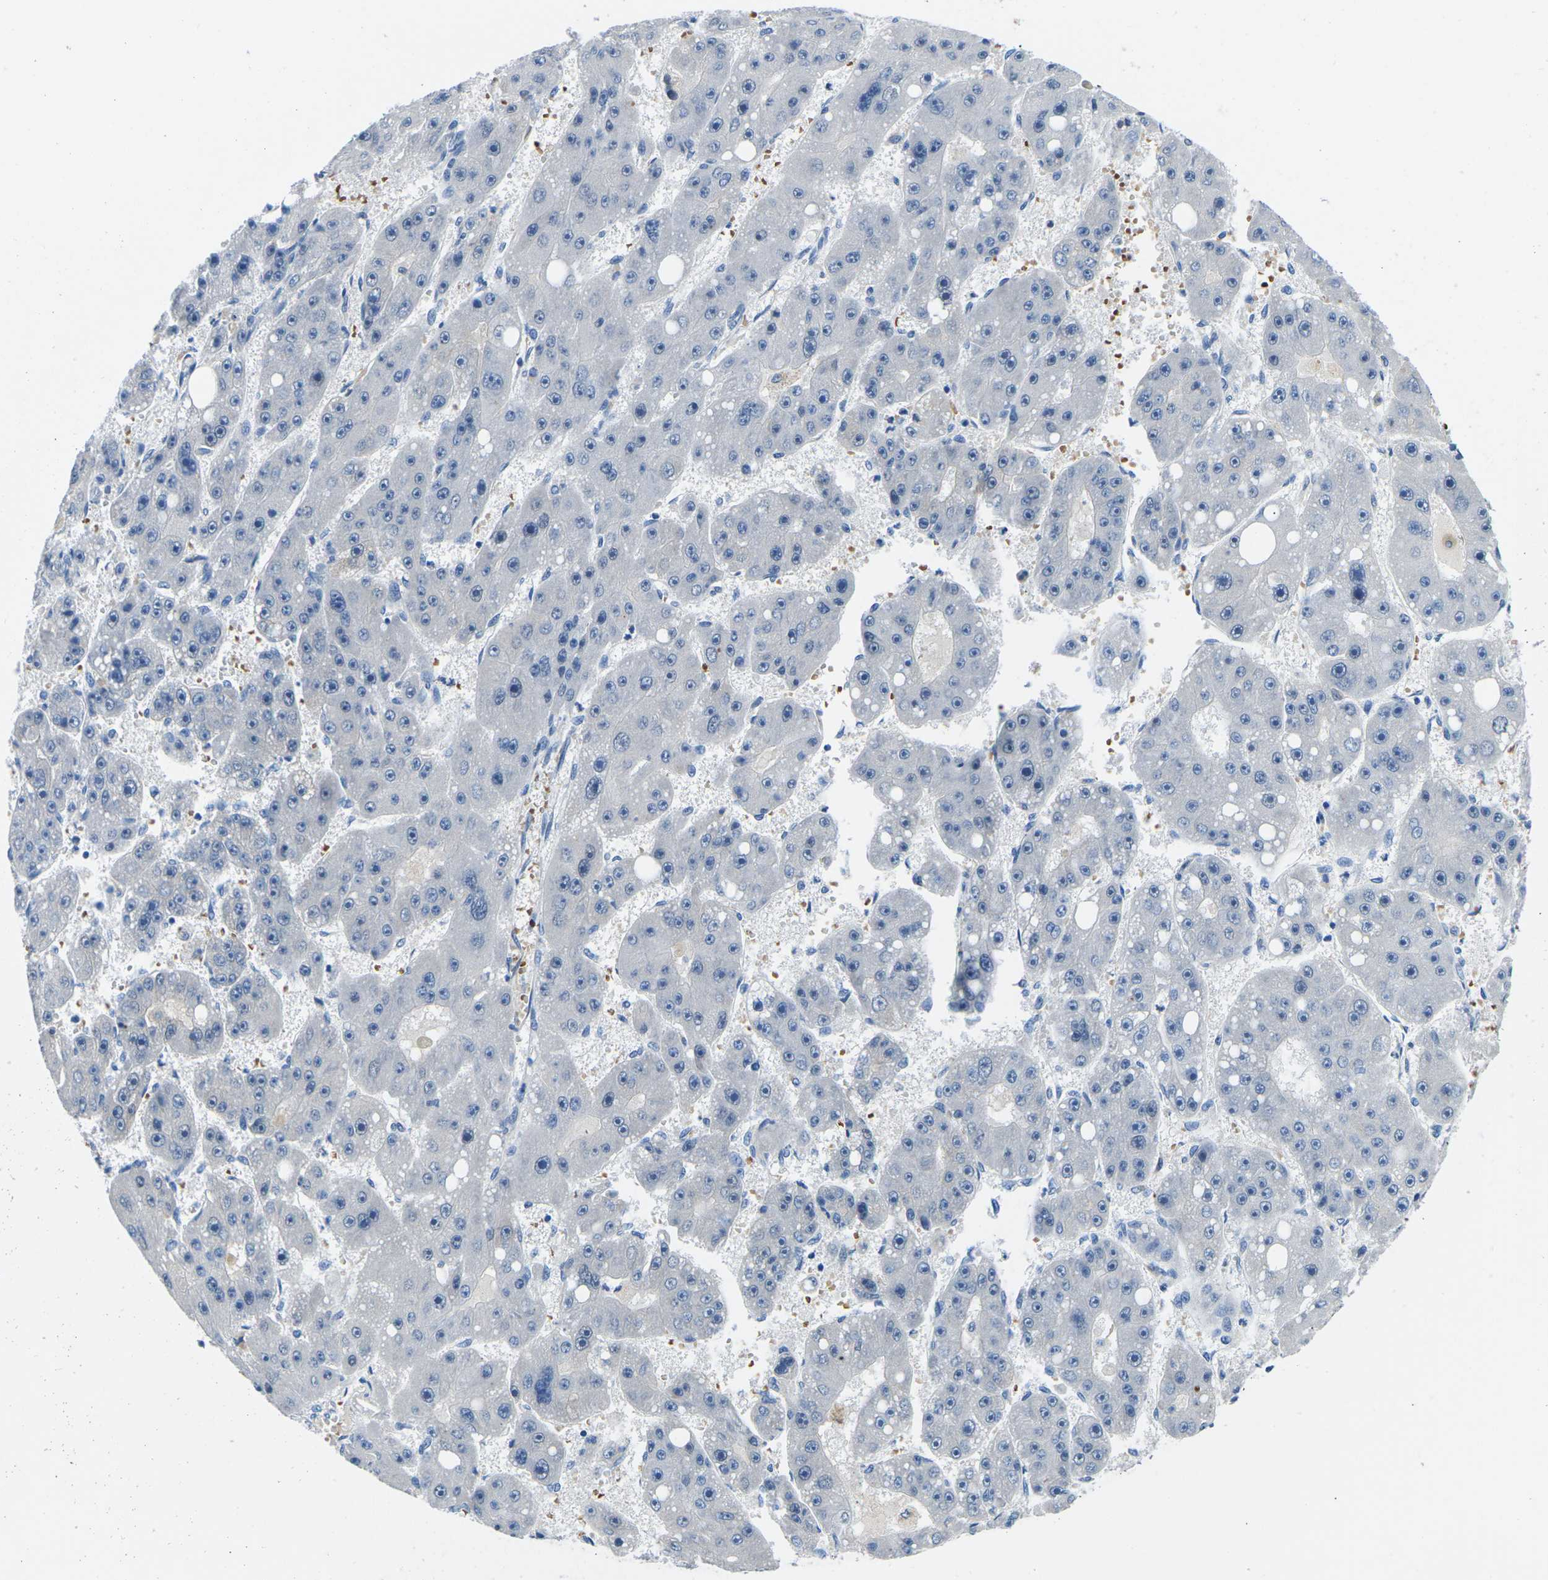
{"staining": {"intensity": "negative", "quantity": "none", "location": "none"}, "tissue": "liver cancer", "cell_type": "Tumor cells", "image_type": "cancer", "snomed": [{"axis": "morphology", "description": "Carcinoma, Hepatocellular, NOS"}, {"axis": "topography", "description": "Liver"}], "caption": "High power microscopy histopathology image of an IHC photomicrograph of liver cancer (hepatocellular carcinoma), revealing no significant positivity in tumor cells.", "gene": "TM6SF1", "patient": {"sex": "female", "age": 61}}